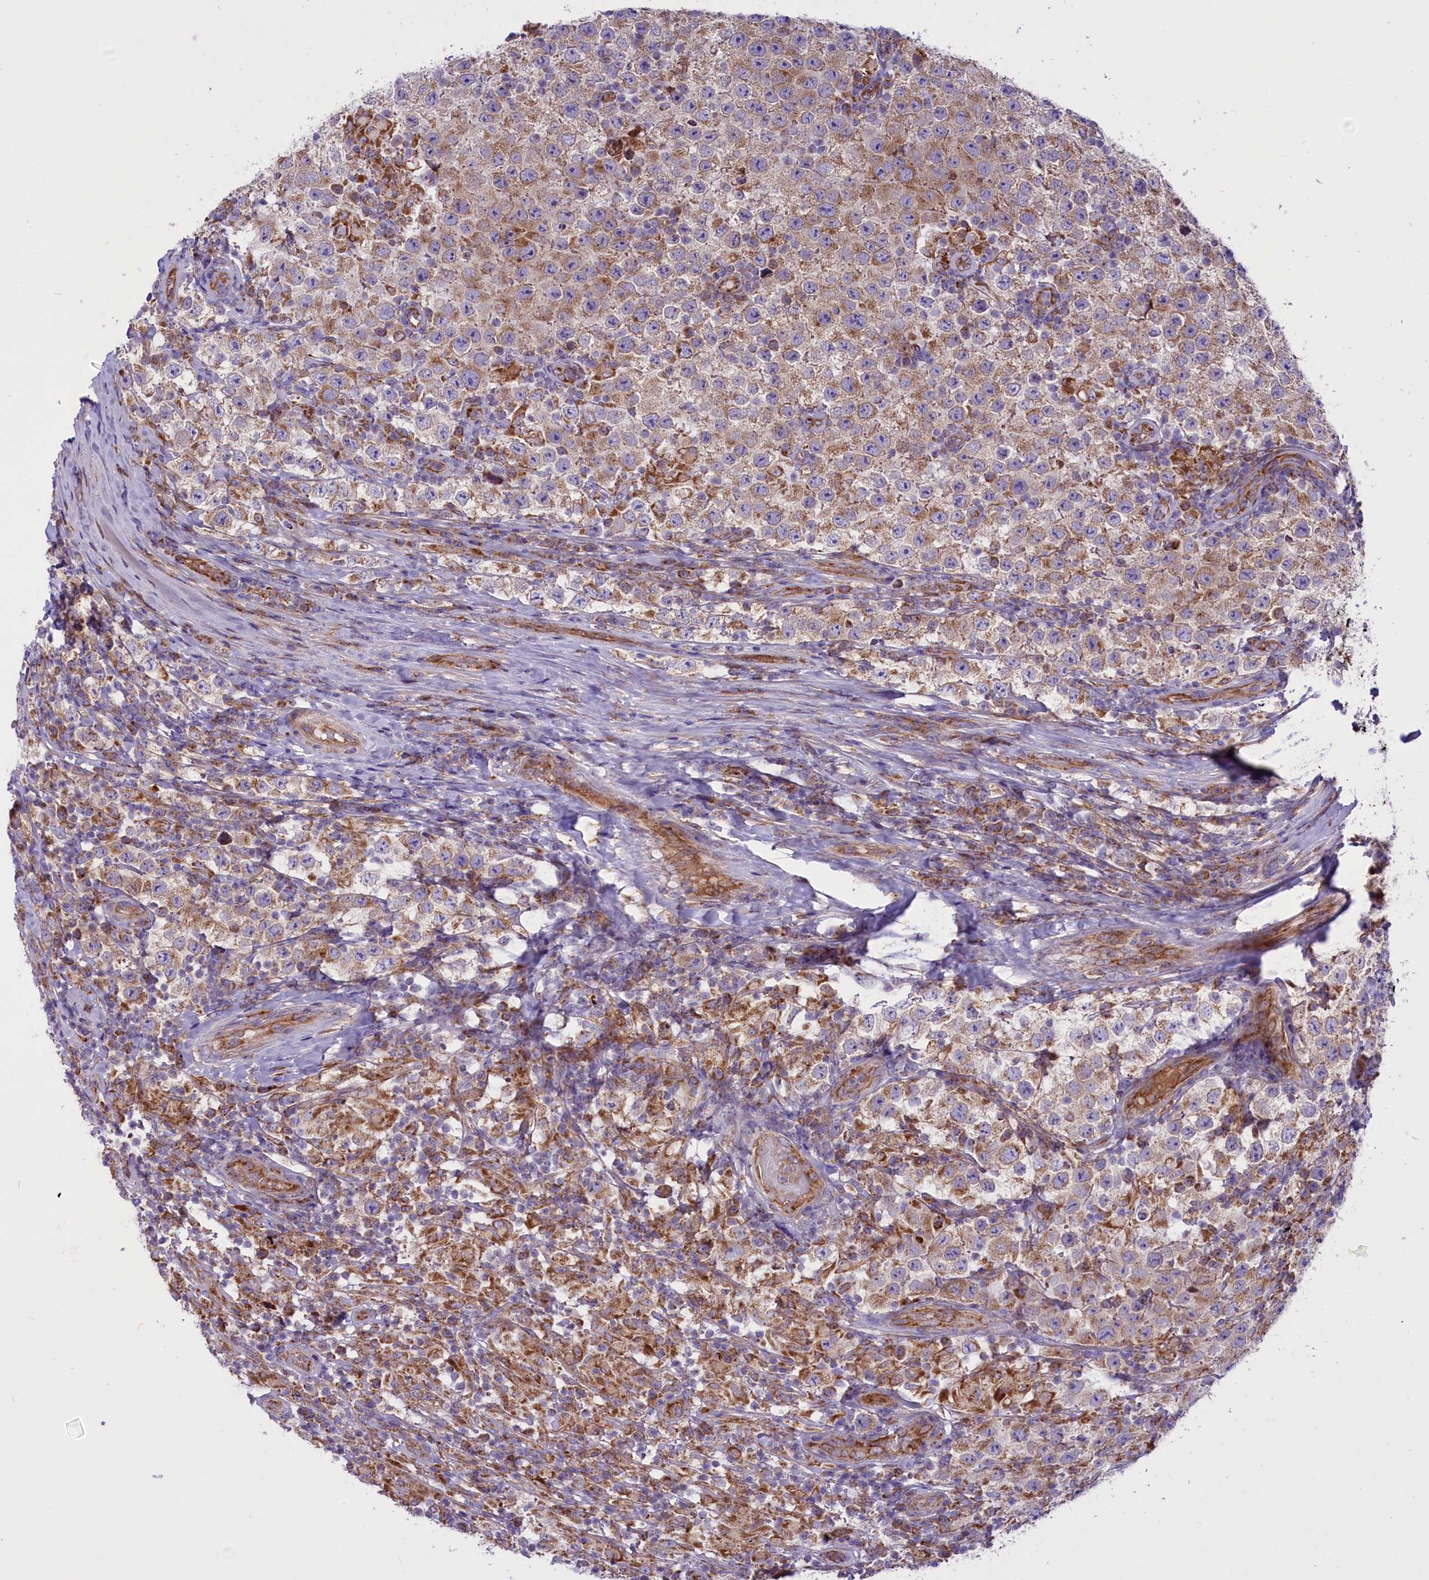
{"staining": {"intensity": "moderate", "quantity": ">75%", "location": "cytoplasmic/membranous"}, "tissue": "testis cancer", "cell_type": "Tumor cells", "image_type": "cancer", "snomed": [{"axis": "morphology", "description": "Normal tissue, NOS"}, {"axis": "morphology", "description": "Urothelial carcinoma, High grade"}, {"axis": "morphology", "description": "Seminoma, NOS"}, {"axis": "morphology", "description": "Carcinoma, Embryonal, NOS"}, {"axis": "topography", "description": "Urinary bladder"}, {"axis": "topography", "description": "Testis"}], "caption": "The micrograph shows immunohistochemical staining of testis cancer. There is moderate cytoplasmic/membranous staining is identified in approximately >75% of tumor cells.", "gene": "PTPRU", "patient": {"sex": "male", "age": 41}}